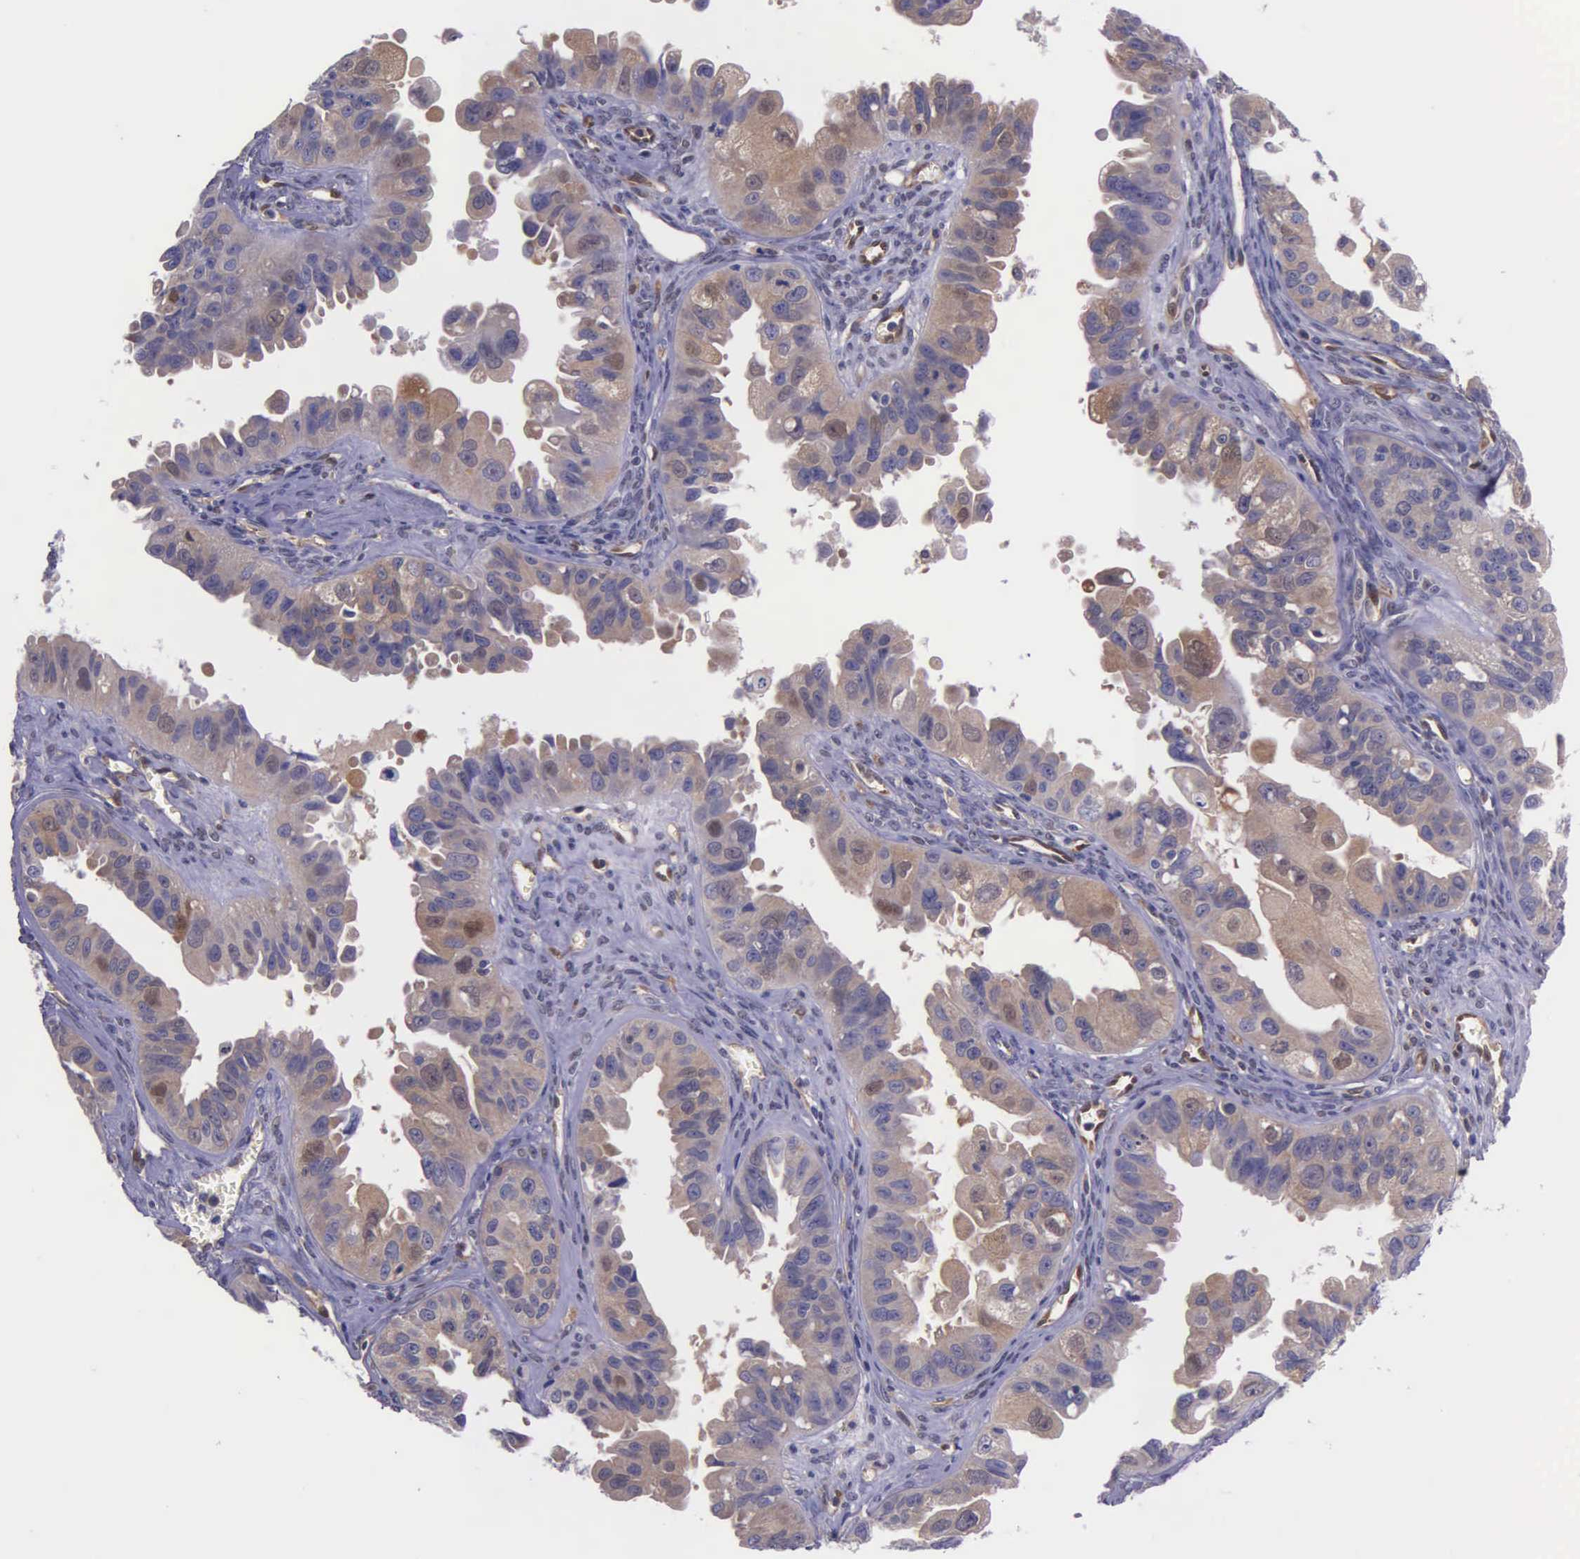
{"staining": {"intensity": "weak", "quantity": ">75%", "location": "cytoplasmic/membranous"}, "tissue": "ovarian cancer", "cell_type": "Tumor cells", "image_type": "cancer", "snomed": [{"axis": "morphology", "description": "Carcinoma, endometroid"}, {"axis": "topography", "description": "Ovary"}], "caption": "This micrograph demonstrates ovarian cancer stained with immunohistochemistry to label a protein in brown. The cytoplasmic/membranous of tumor cells show weak positivity for the protein. Nuclei are counter-stained blue.", "gene": "GMPR2", "patient": {"sex": "female", "age": 85}}